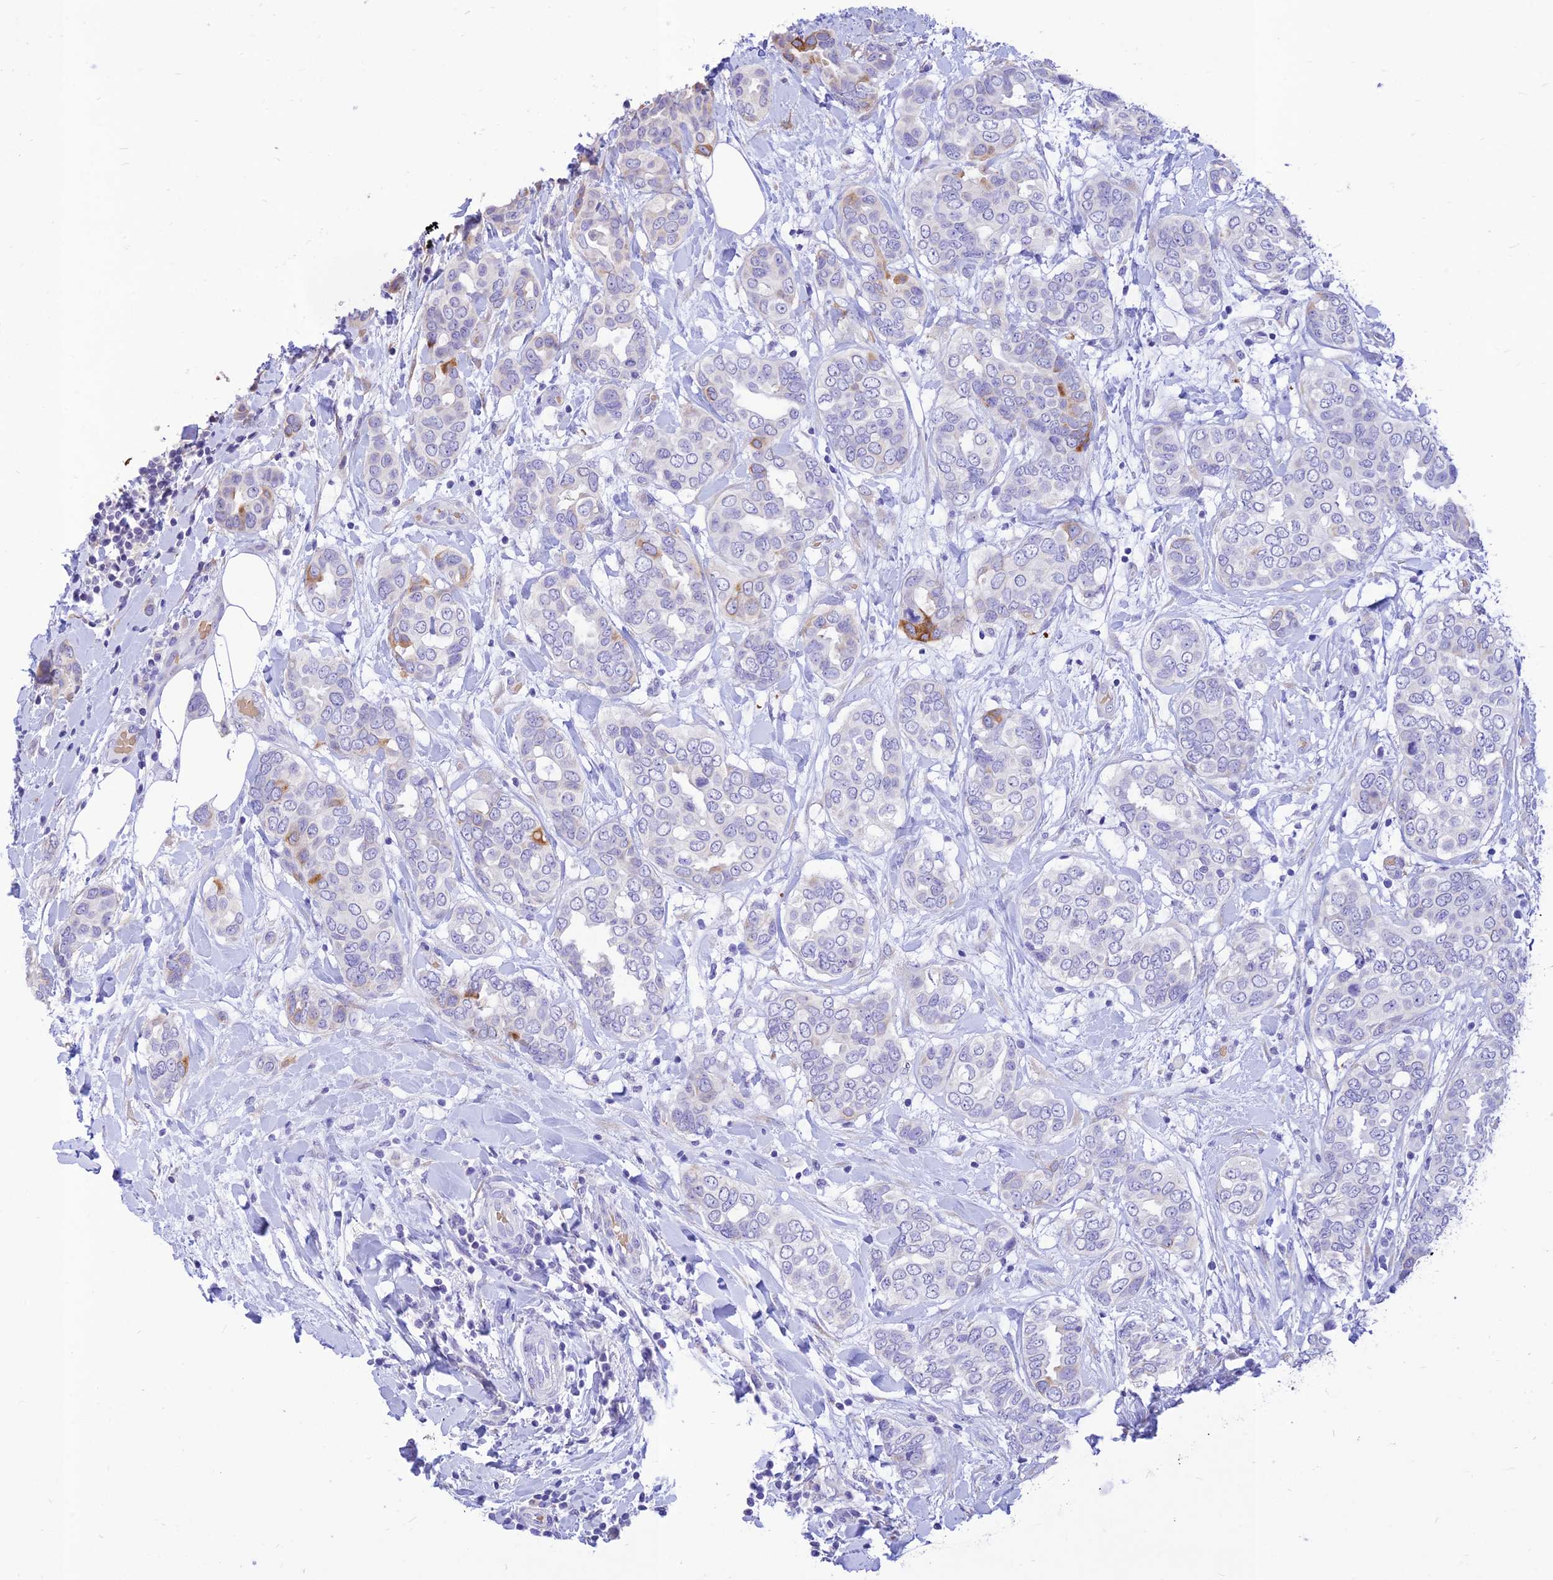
{"staining": {"intensity": "moderate", "quantity": "<25%", "location": "cytoplasmic/membranous"}, "tissue": "breast cancer", "cell_type": "Tumor cells", "image_type": "cancer", "snomed": [{"axis": "morphology", "description": "Lobular carcinoma"}, {"axis": "topography", "description": "Breast"}], "caption": "Lobular carcinoma (breast) was stained to show a protein in brown. There is low levels of moderate cytoplasmic/membranous expression in approximately <25% of tumor cells. Immunohistochemistry stains the protein of interest in brown and the nuclei are stained blue.", "gene": "PPP1R11", "patient": {"sex": "female", "age": 51}}